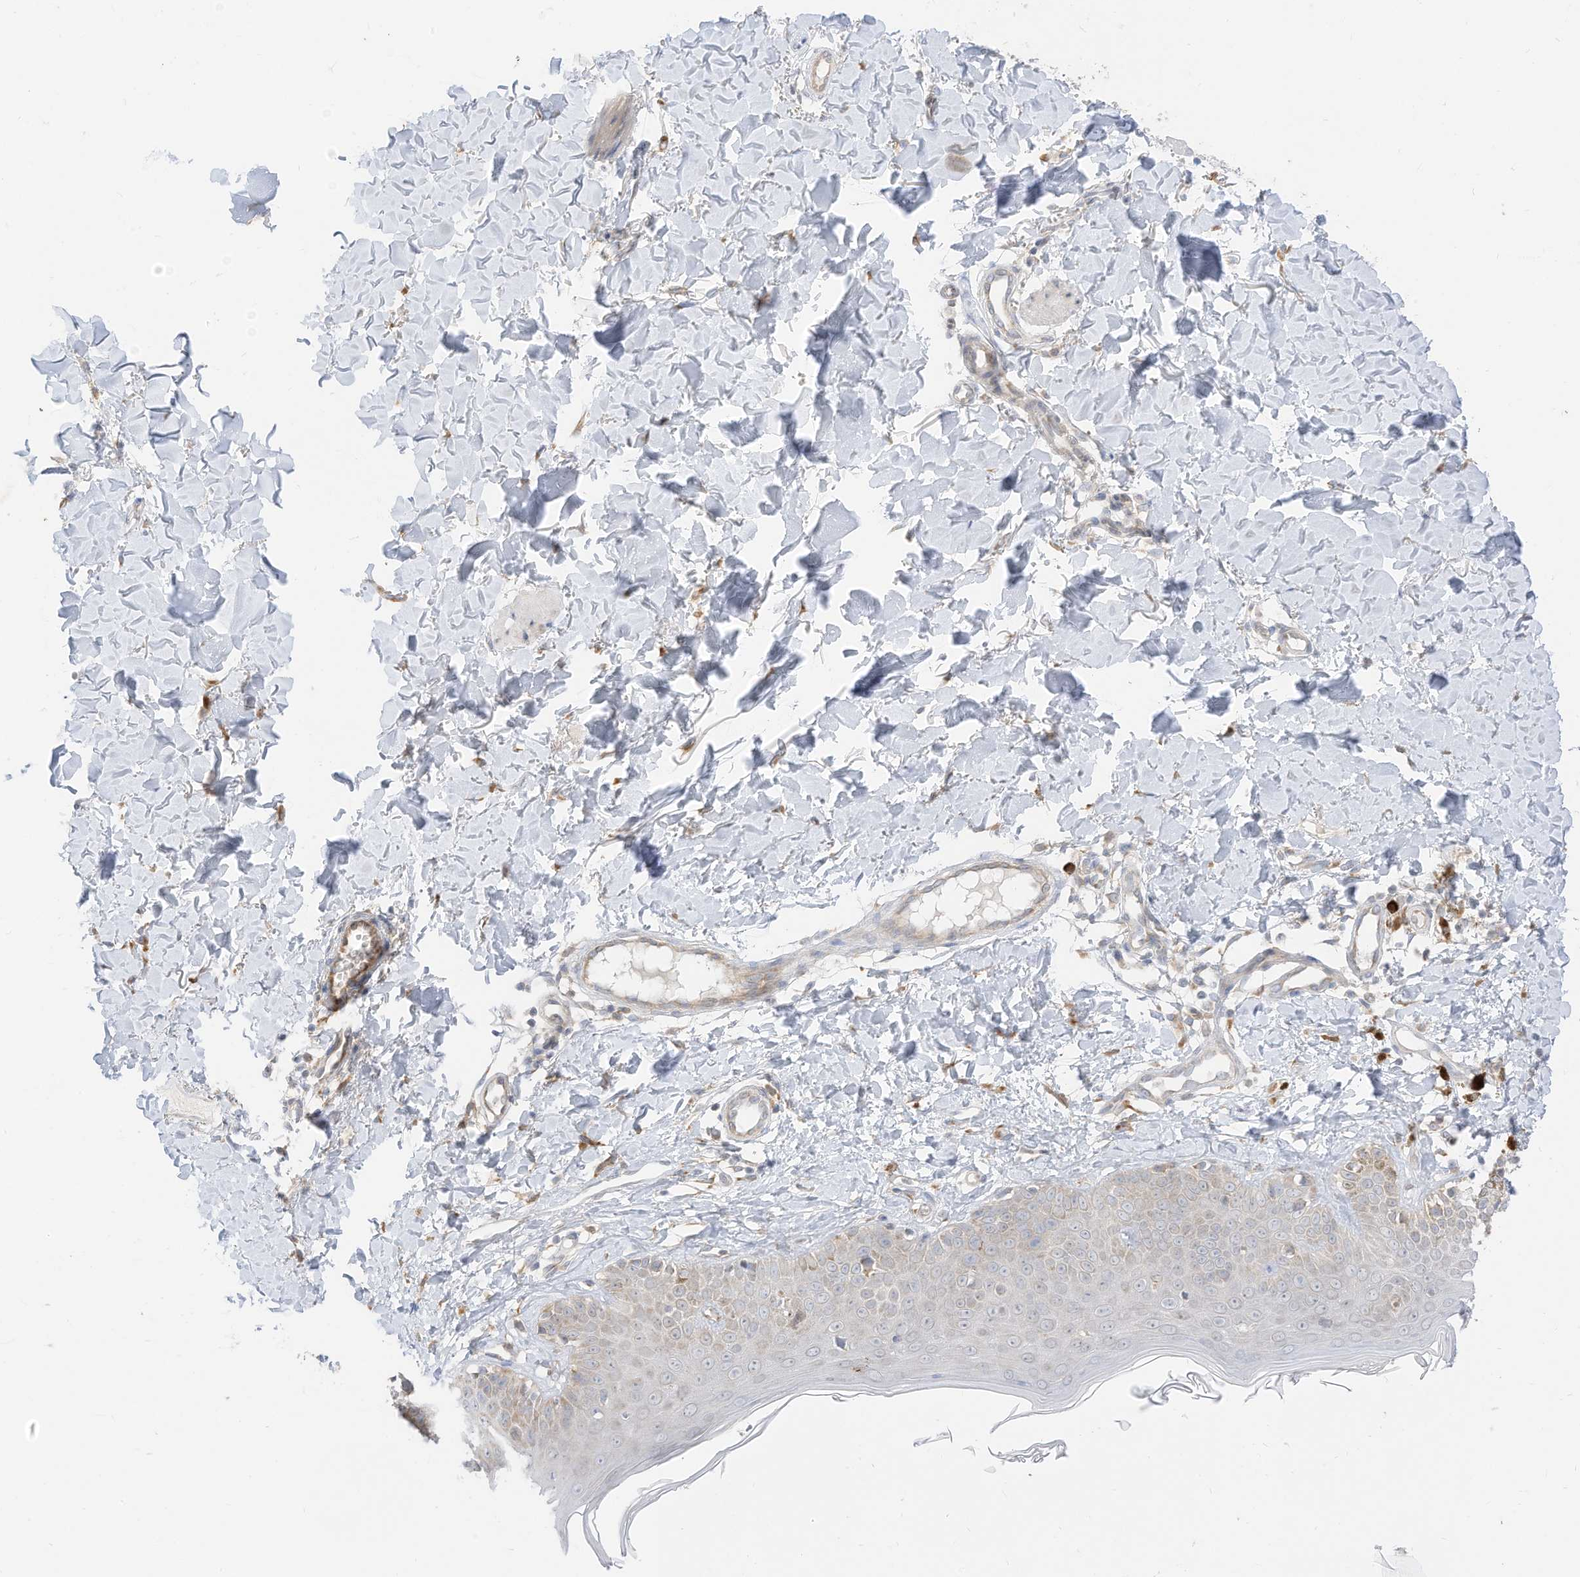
{"staining": {"intensity": "moderate", "quantity": ">75%", "location": "cytoplasmic/membranous"}, "tissue": "skin", "cell_type": "Fibroblasts", "image_type": "normal", "snomed": [{"axis": "morphology", "description": "Normal tissue, NOS"}, {"axis": "topography", "description": "Skin"}], "caption": "Moderate cytoplasmic/membranous expression is appreciated in about >75% of fibroblasts in benign skin.", "gene": "STT3A", "patient": {"sex": "male", "age": 52}}